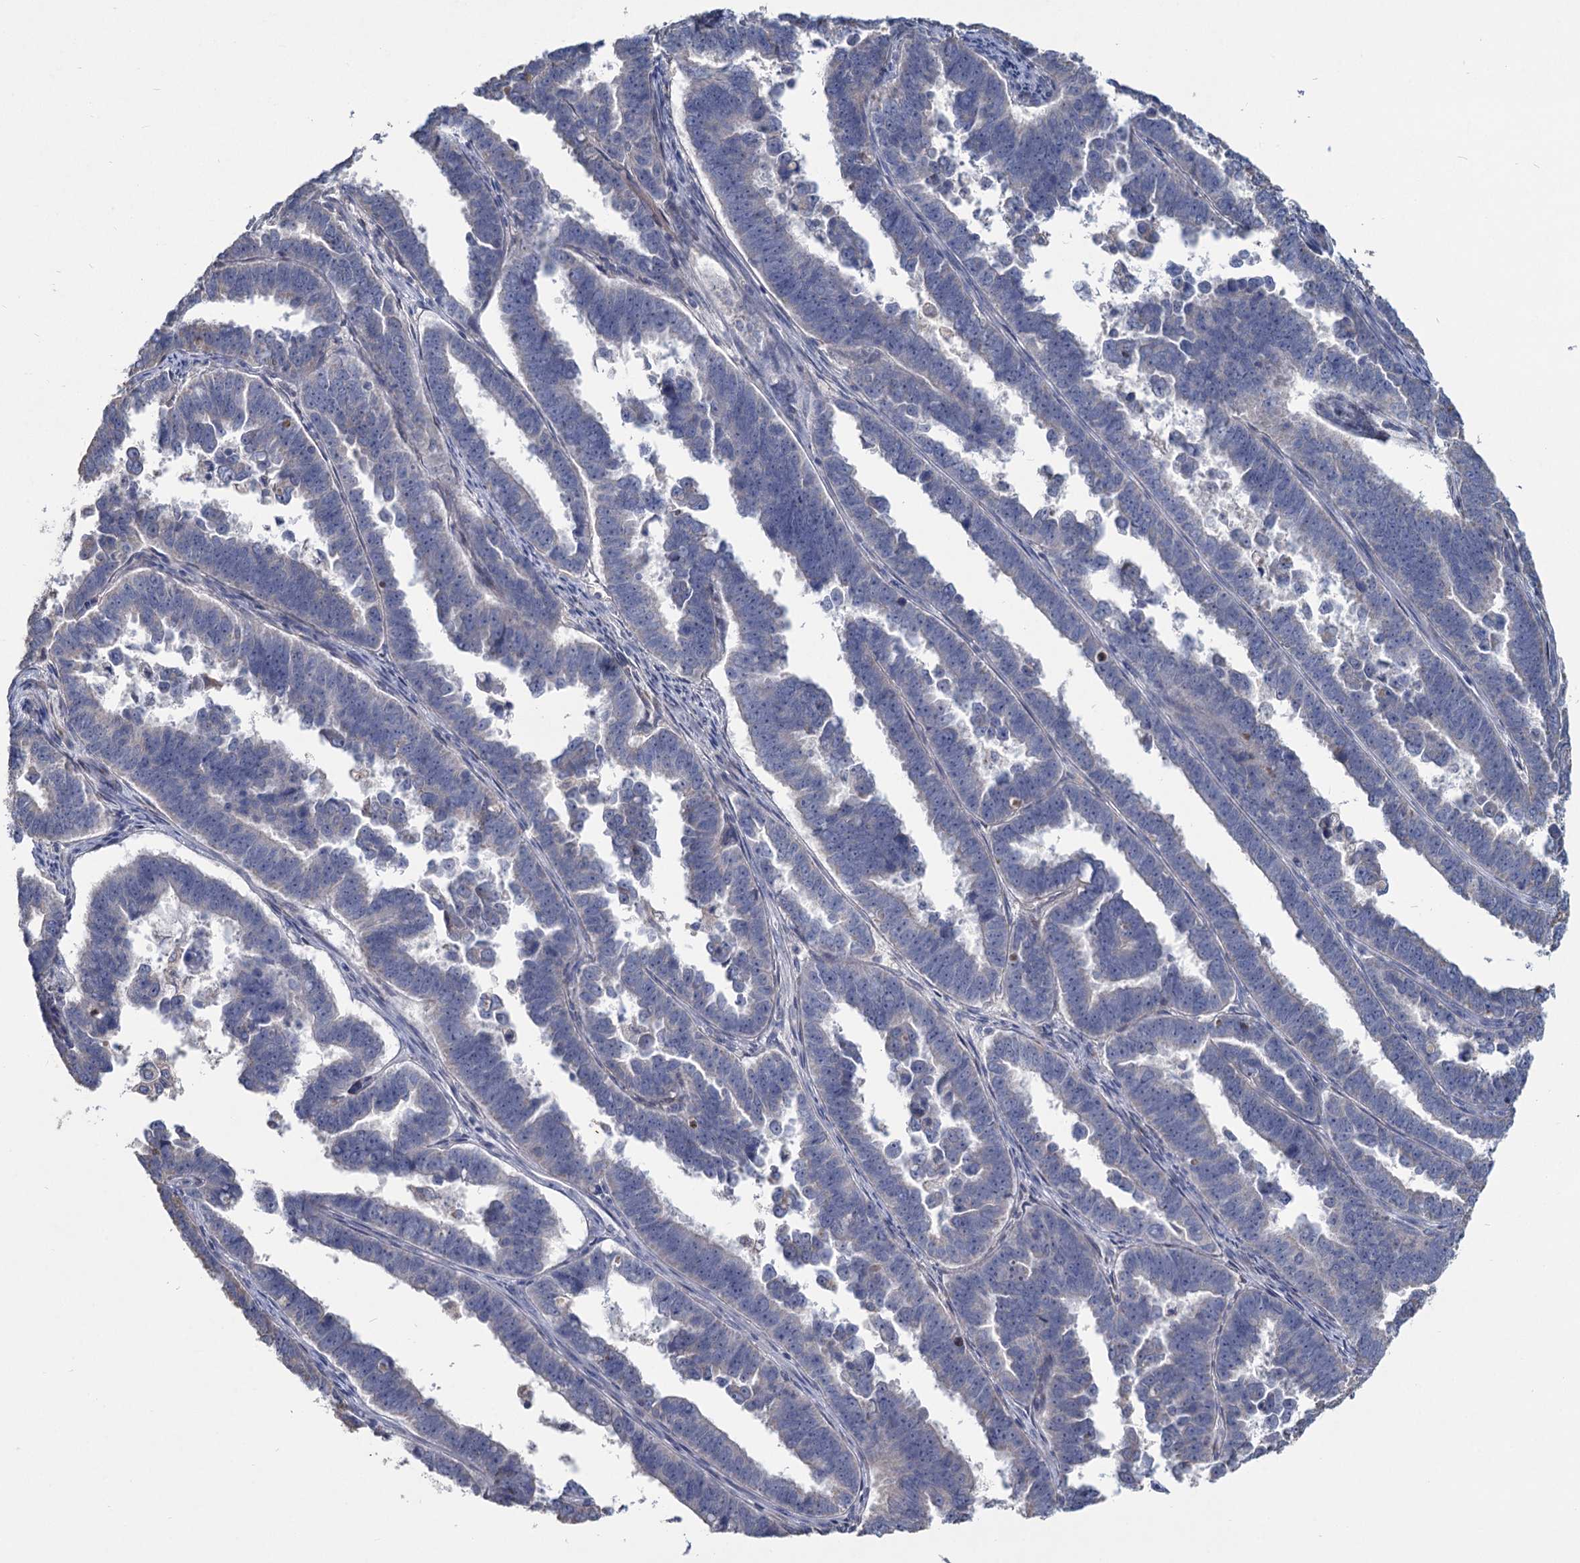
{"staining": {"intensity": "negative", "quantity": "none", "location": "none"}, "tissue": "endometrial cancer", "cell_type": "Tumor cells", "image_type": "cancer", "snomed": [{"axis": "morphology", "description": "Adenocarcinoma, NOS"}, {"axis": "topography", "description": "Endometrium"}], "caption": "Immunohistochemistry of endometrial adenocarcinoma shows no staining in tumor cells.", "gene": "HES2", "patient": {"sex": "female", "age": 75}}